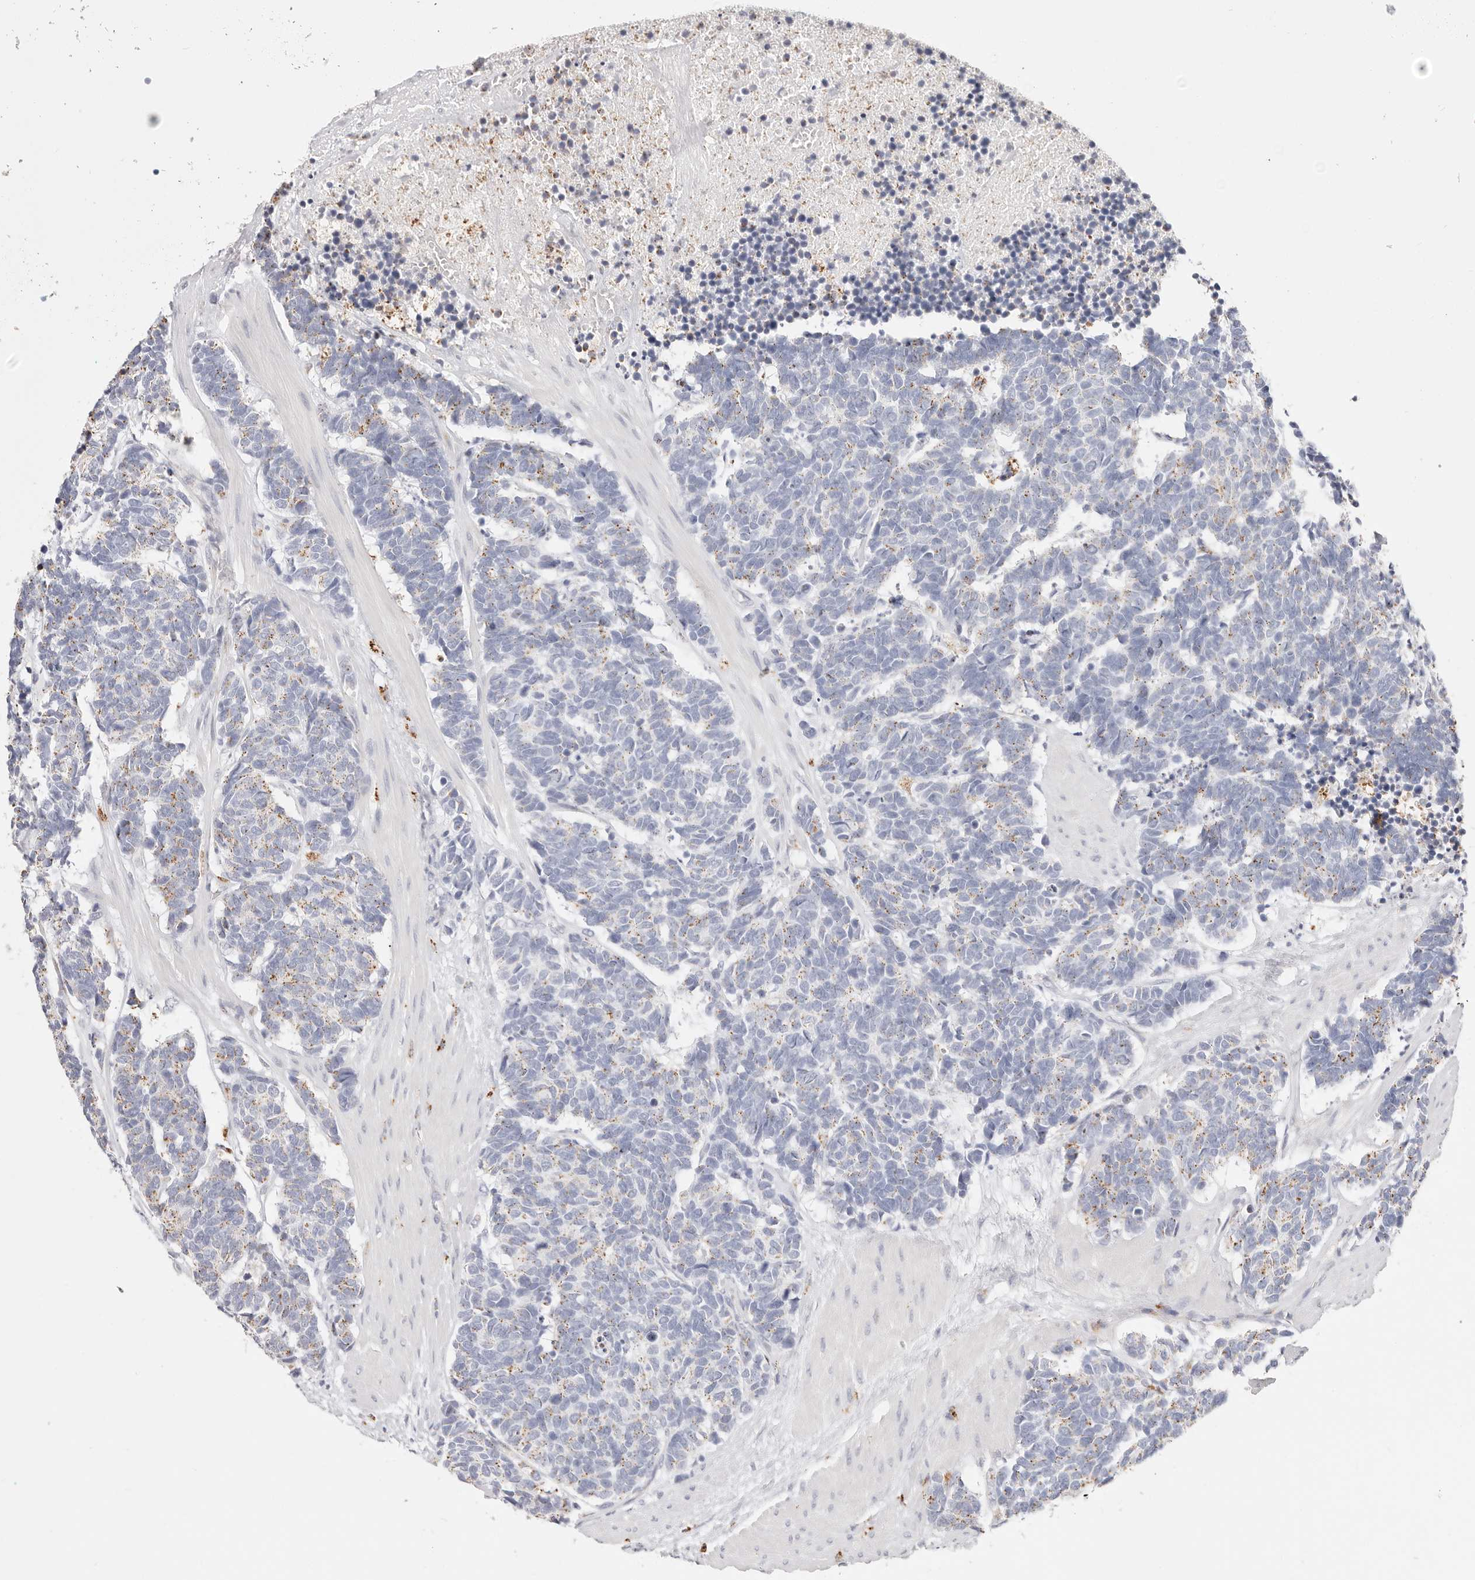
{"staining": {"intensity": "moderate", "quantity": "<25%", "location": "cytoplasmic/membranous"}, "tissue": "carcinoid", "cell_type": "Tumor cells", "image_type": "cancer", "snomed": [{"axis": "morphology", "description": "Carcinoma, NOS"}, {"axis": "morphology", "description": "Carcinoid, malignant, NOS"}, {"axis": "topography", "description": "Urinary bladder"}], "caption": "An image of human carcinoid stained for a protein demonstrates moderate cytoplasmic/membranous brown staining in tumor cells. Using DAB (brown) and hematoxylin (blue) stains, captured at high magnification using brightfield microscopy.", "gene": "STKLD1", "patient": {"sex": "male", "age": 57}}